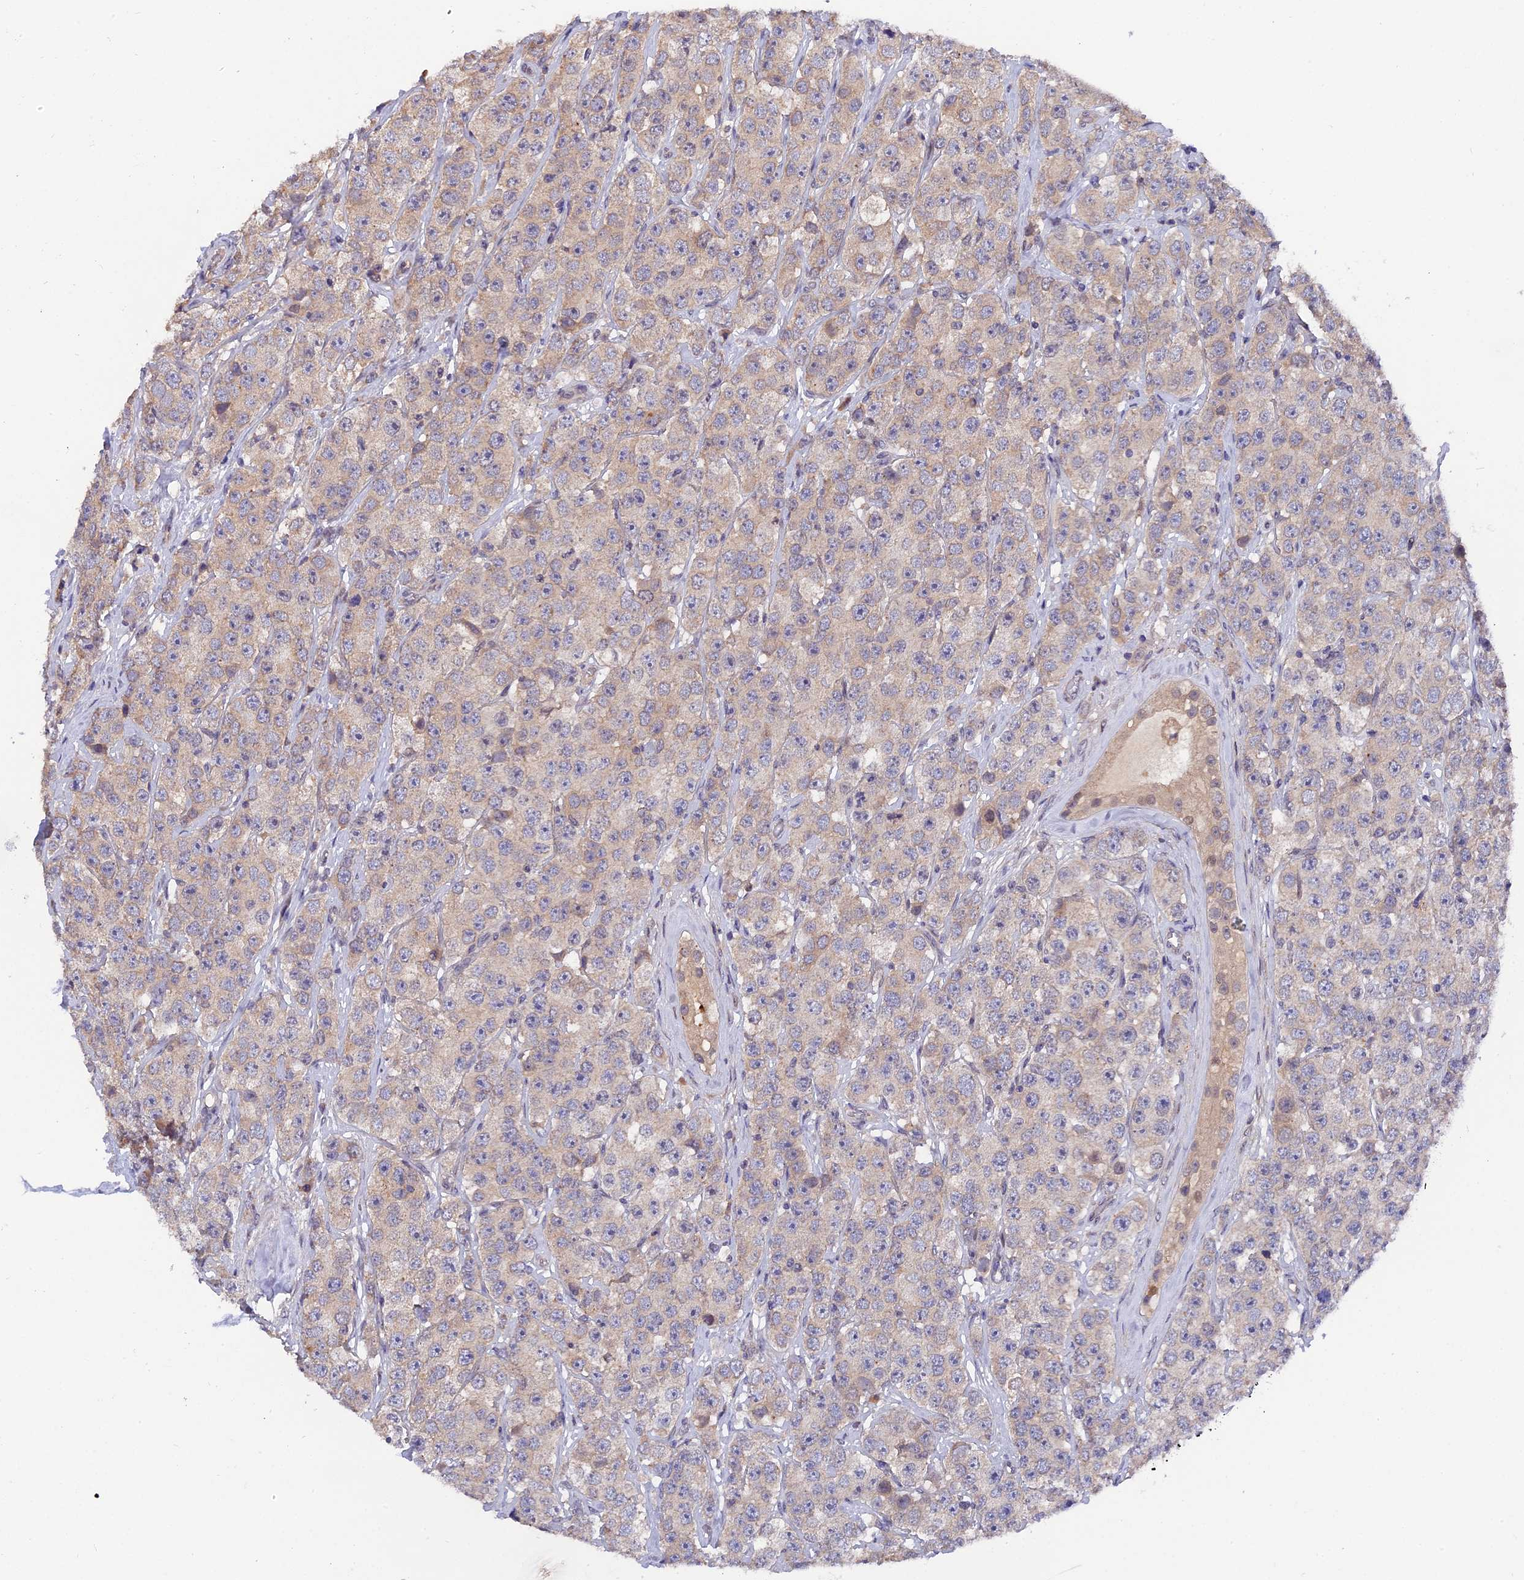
{"staining": {"intensity": "weak", "quantity": "25%-75%", "location": "cytoplasmic/membranous"}, "tissue": "testis cancer", "cell_type": "Tumor cells", "image_type": "cancer", "snomed": [{"axis": "morphology", "description": "Seminoma, NOS"}, {"axis": "topography", "description": "Testis"}], "caption": "Seminoma (testis) stained for a protein displays weak cytoplasmic/membranous positivity in tumor cells.", "gene": "ZCCHC2", "patient": {"sex": "male", "age": 28}}